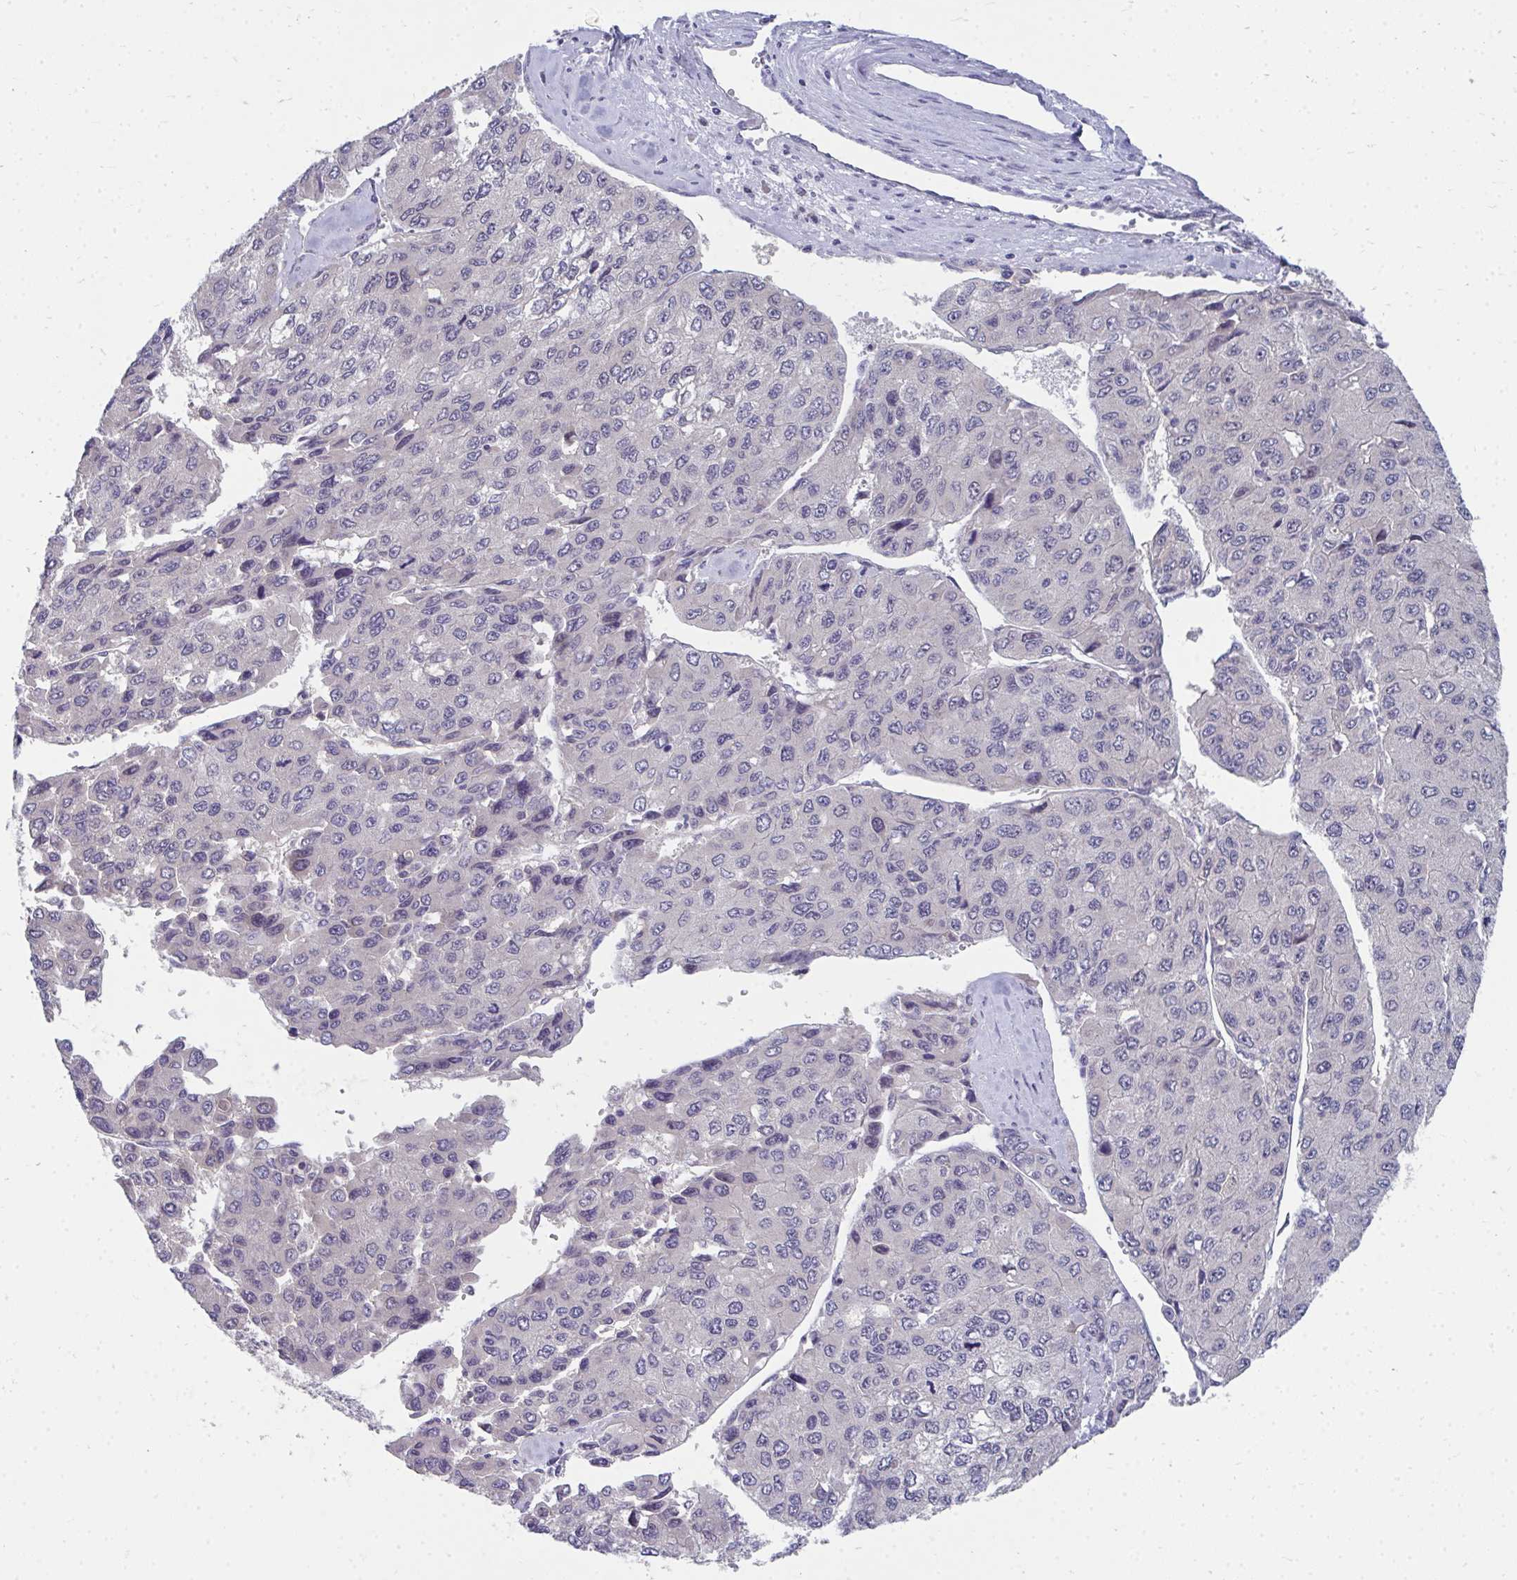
{"staining": {"intensity": "negative", "quantity": "none", "location": "none"}, "tissue": "liver cancer", "cell_type": "Tumor cells", "image_type": "cancer", "snomed": [{"axis": "morphology", "description": "Carcinoma, Hepatocellular, NOS"}, {"axis": "topography", "description": "Liver"}], "caption": "A high-resolution image shows IHC staining of hepatocellular carcinoma (liver), which shows no significant positivity in tumor cells.", "gene": "MROH8", "patient": {"sex": "female", "age": 66}}